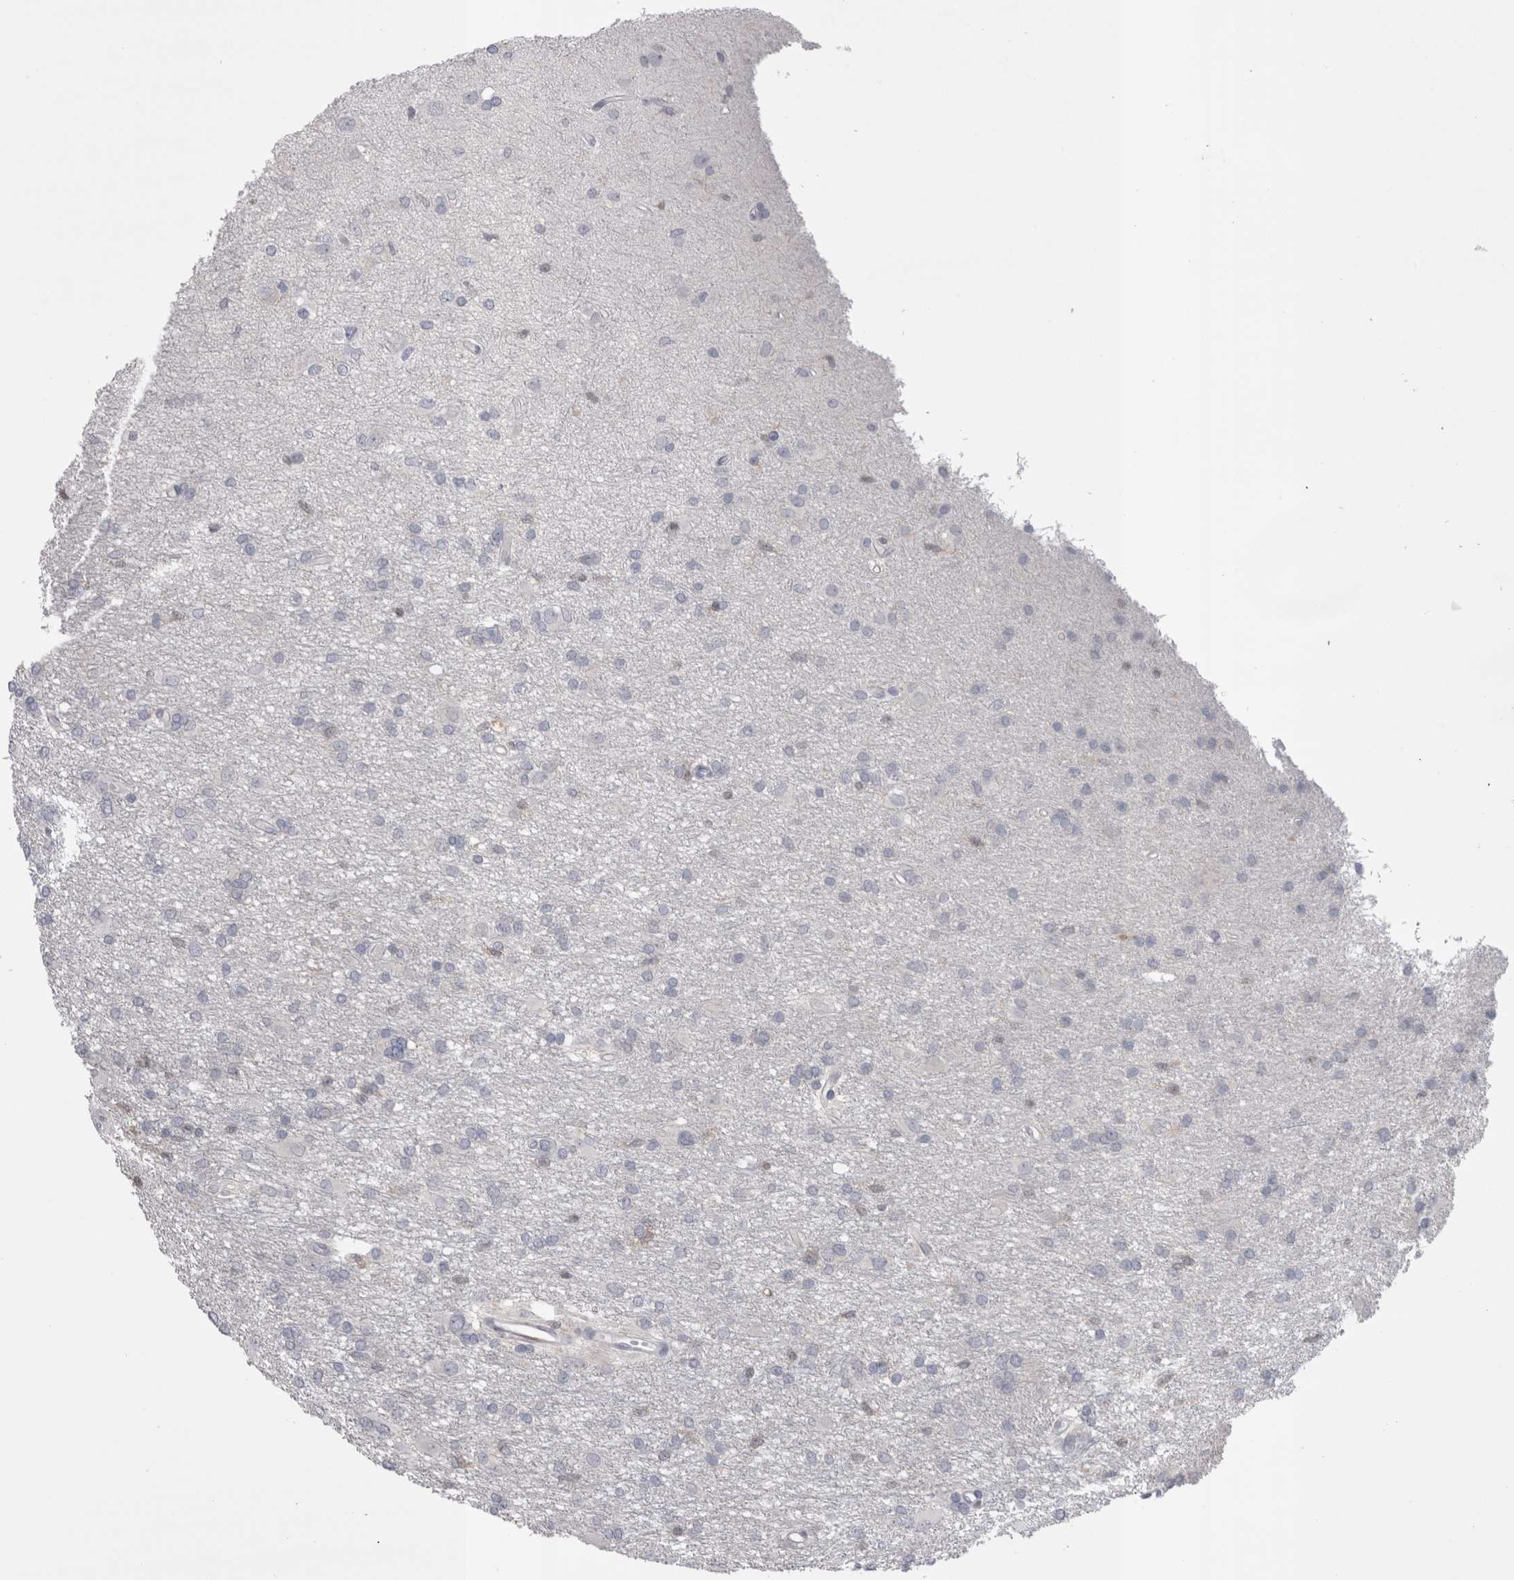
{"staining": {"intensity": "negative", "quantity": "none", "location": "none"}, "tissue": "glioma", "cell_type": "Tumor cells", "image_type": "cancer", "snomed": [{"axis": "morphology", "description": "Glioma, malignant, High grade"}, {"axis": "topography", "description": "Brain"}], "caption": "Protein analysis of glioma shows no significant staining in tumor cells.", "gene": "SUCNR1", "patient": {"sex": "female", "age": 59}}